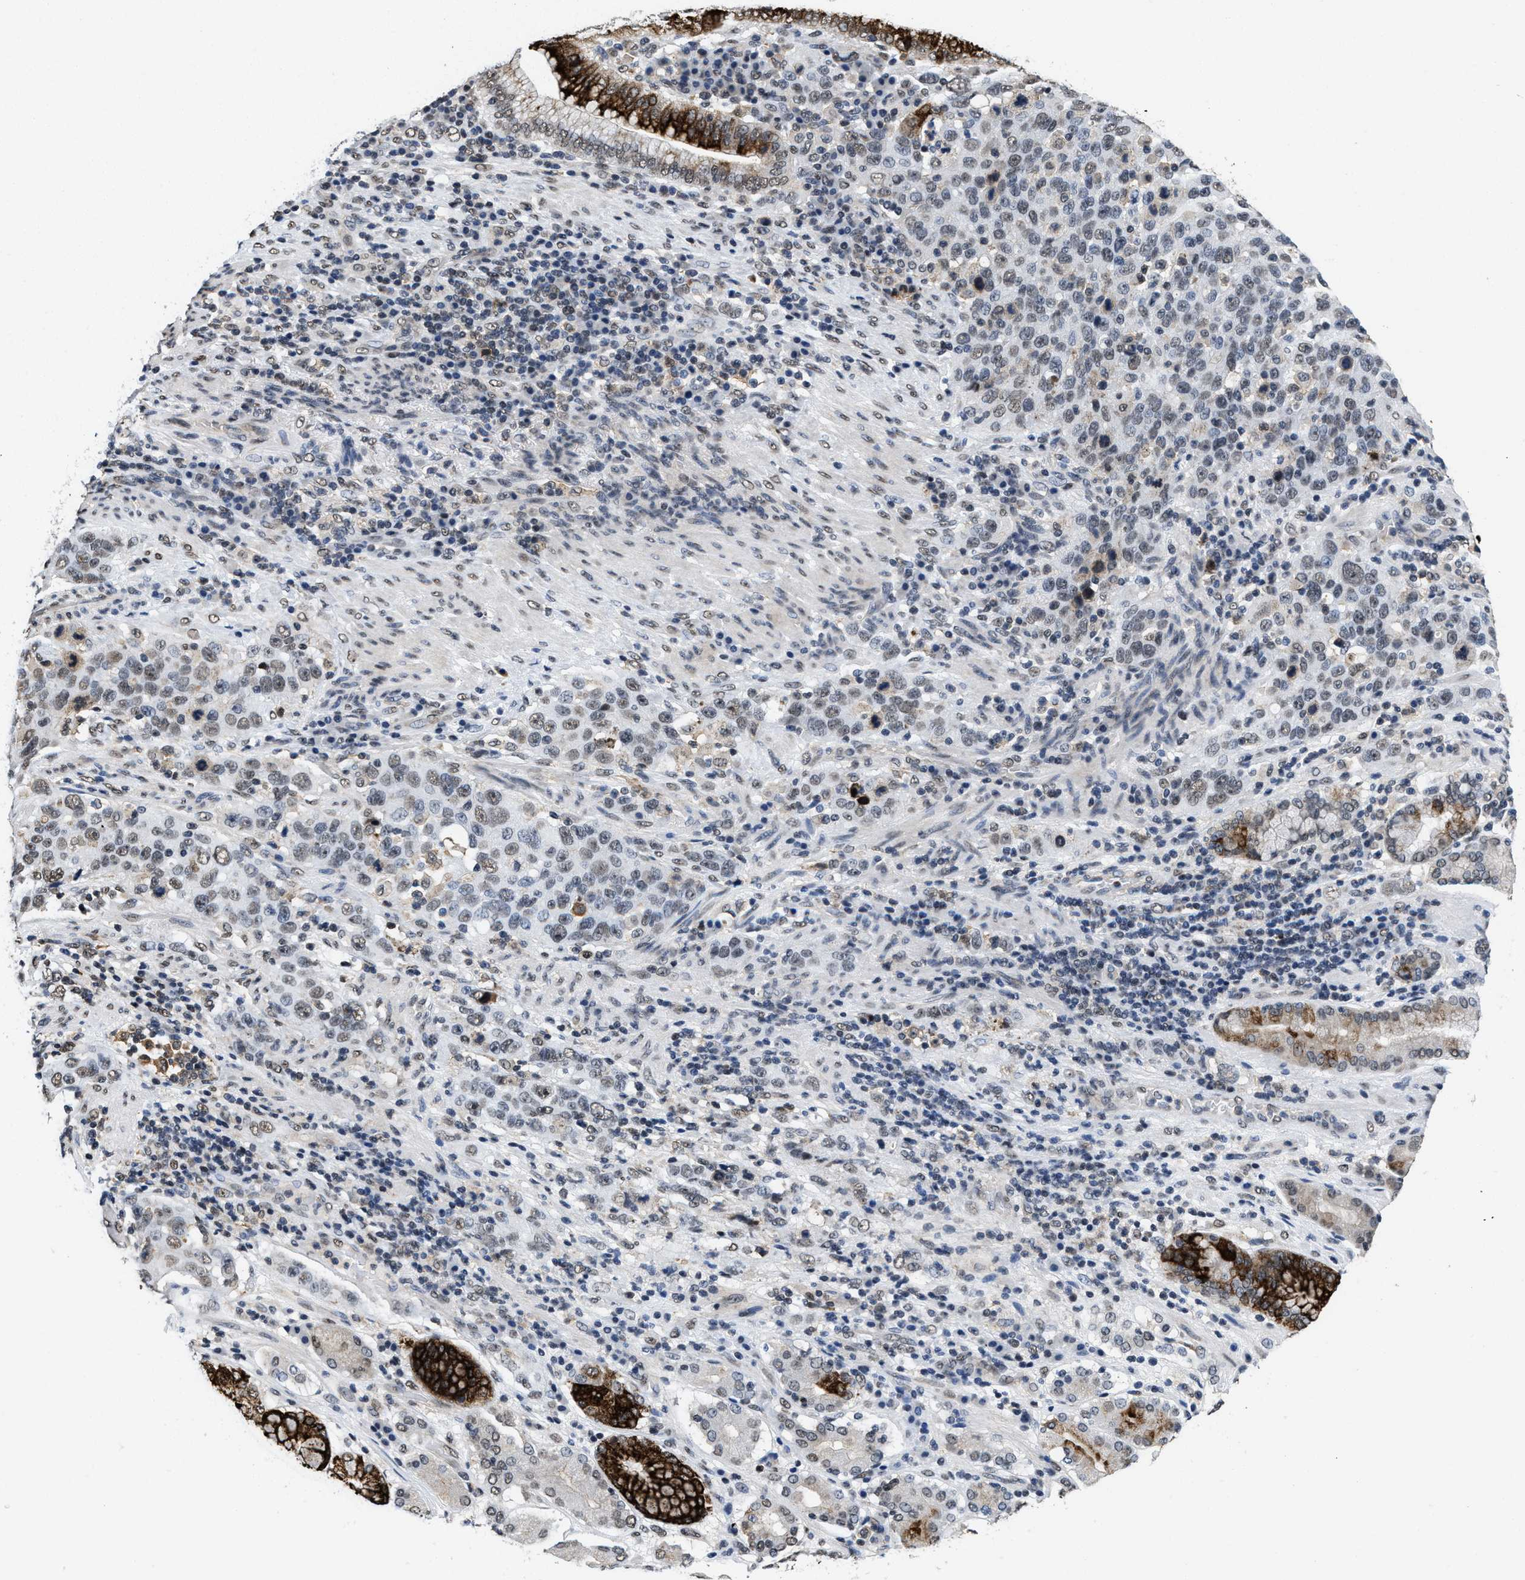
{"staining": {"intensity": "weak", "quantity": "25%-75%", "location": "nuclear"}, "tissue": "stomach cancer", "cell_type": "Tumor cells", "image_type": "cancer", "snomed": [{"axis": "morphology", "description": "Normal tissue, NOS"}, {"axis": "morphology", "description": "Adenocarcinoma, NOS"}, {"axis": "topography", "description": "Stomach"}], "caption": "An immunohistochemistry photomicrograph of tumor tissue is shown. Protein staining in brown highlights weak nuclear positivity in stomach cancer (adenocarcinoma) within tumor cells.", "gene": "SUPT16H", "patient": {"sex": "male", "age": 48}}